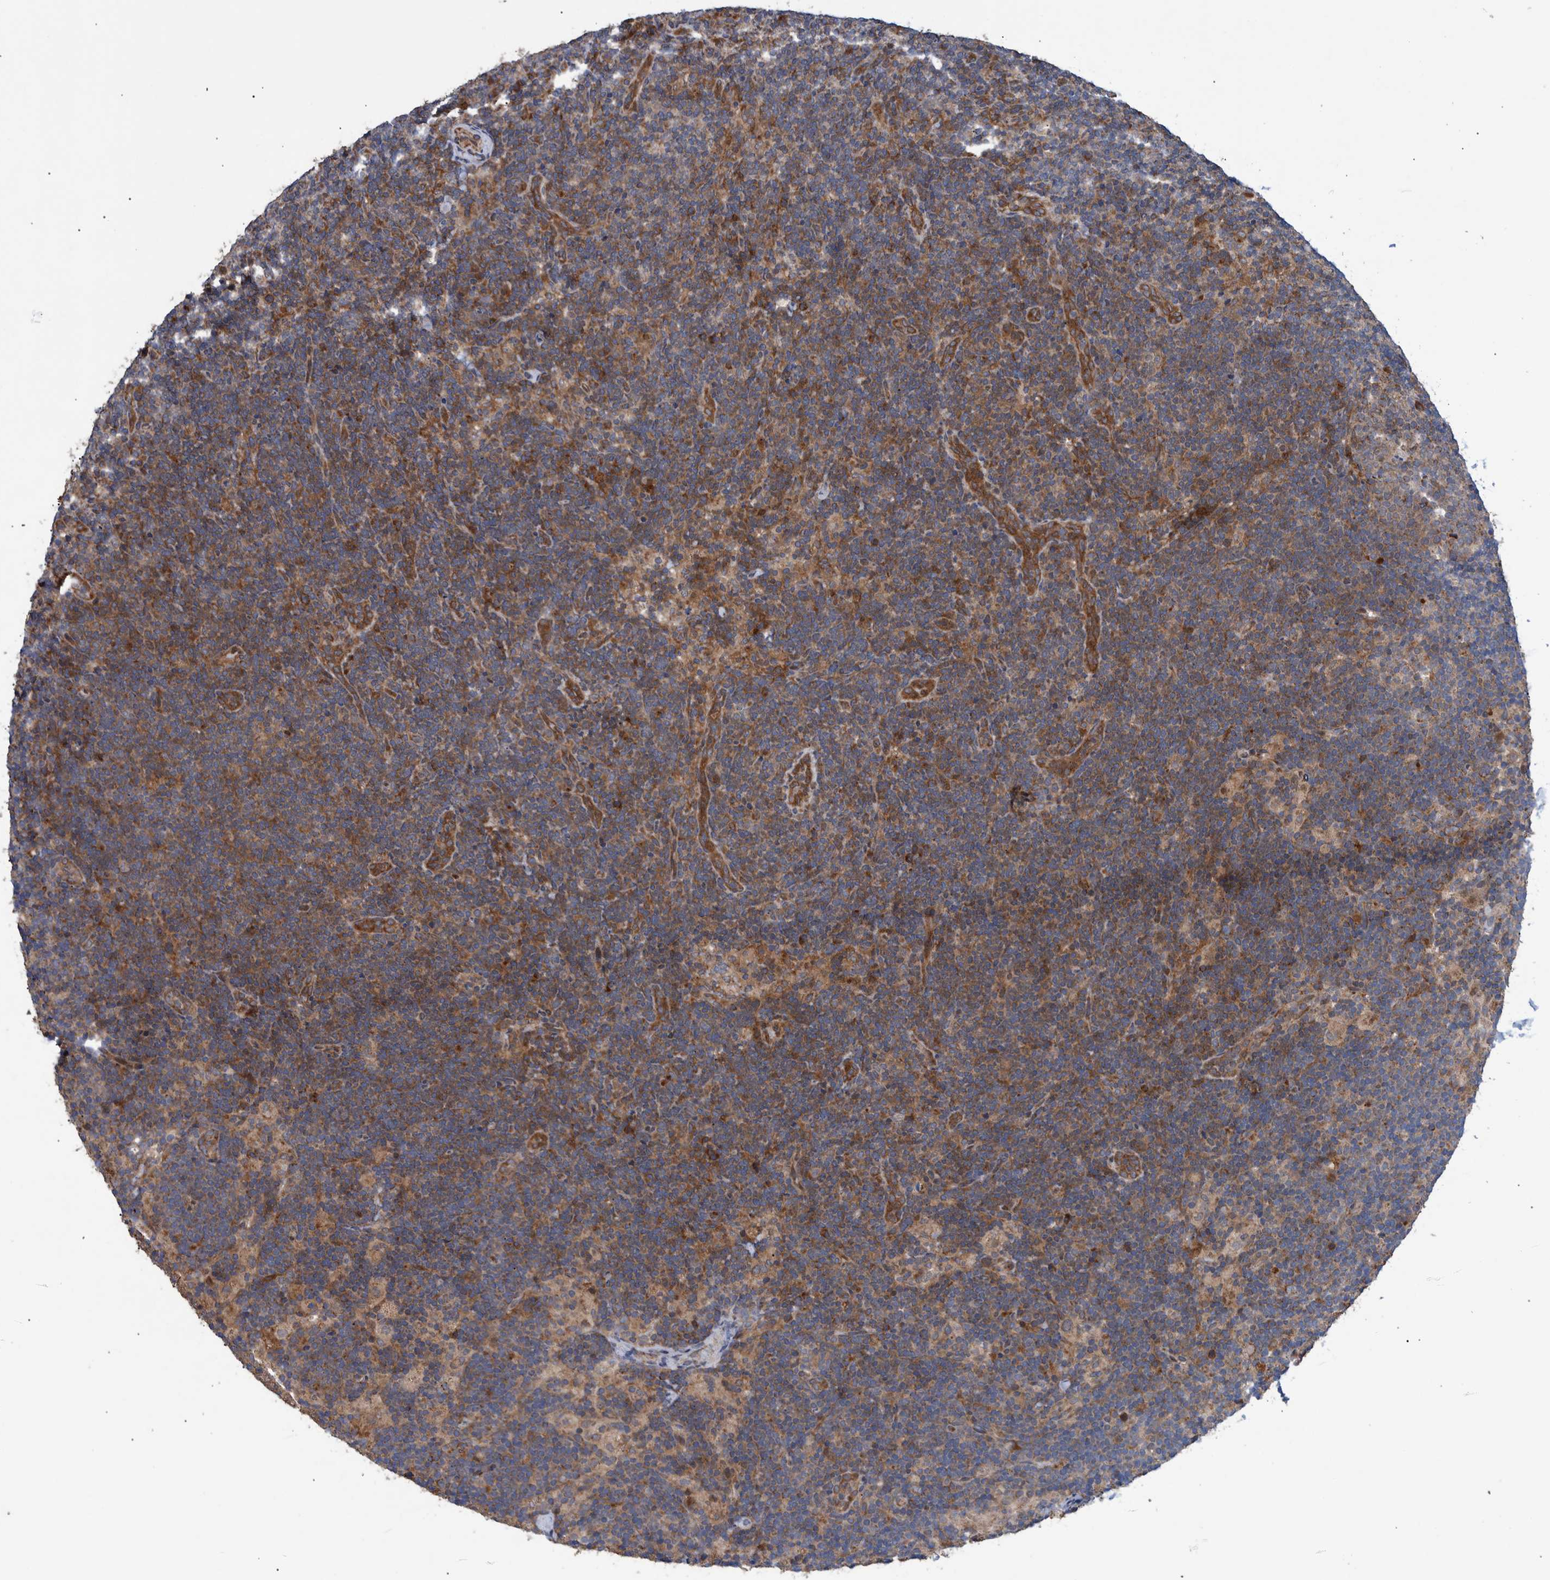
{"staining": {"intensity": "weak", "quantity": "25%-75%", "location": "cytoplasmic/membranous"}, "tissue": "lymph node", "cell_type": "Germinal center cells", "image_type": "normal", "snomed": [{"axis": "morphology", "description": "Normal tissue, NOS"}, {"axis": "topography", "description": "Lymph node"}], "caption": "Protein staining of normal lymph node reveals weak cytoplasmic/membranous expression in approximately 25%-75% of germinal center cells. The protein is shown in brown color, while the nuclei are stained blue.", "gene": "B3GNTL1", "patient": {"sex": "female", "age": 22}}